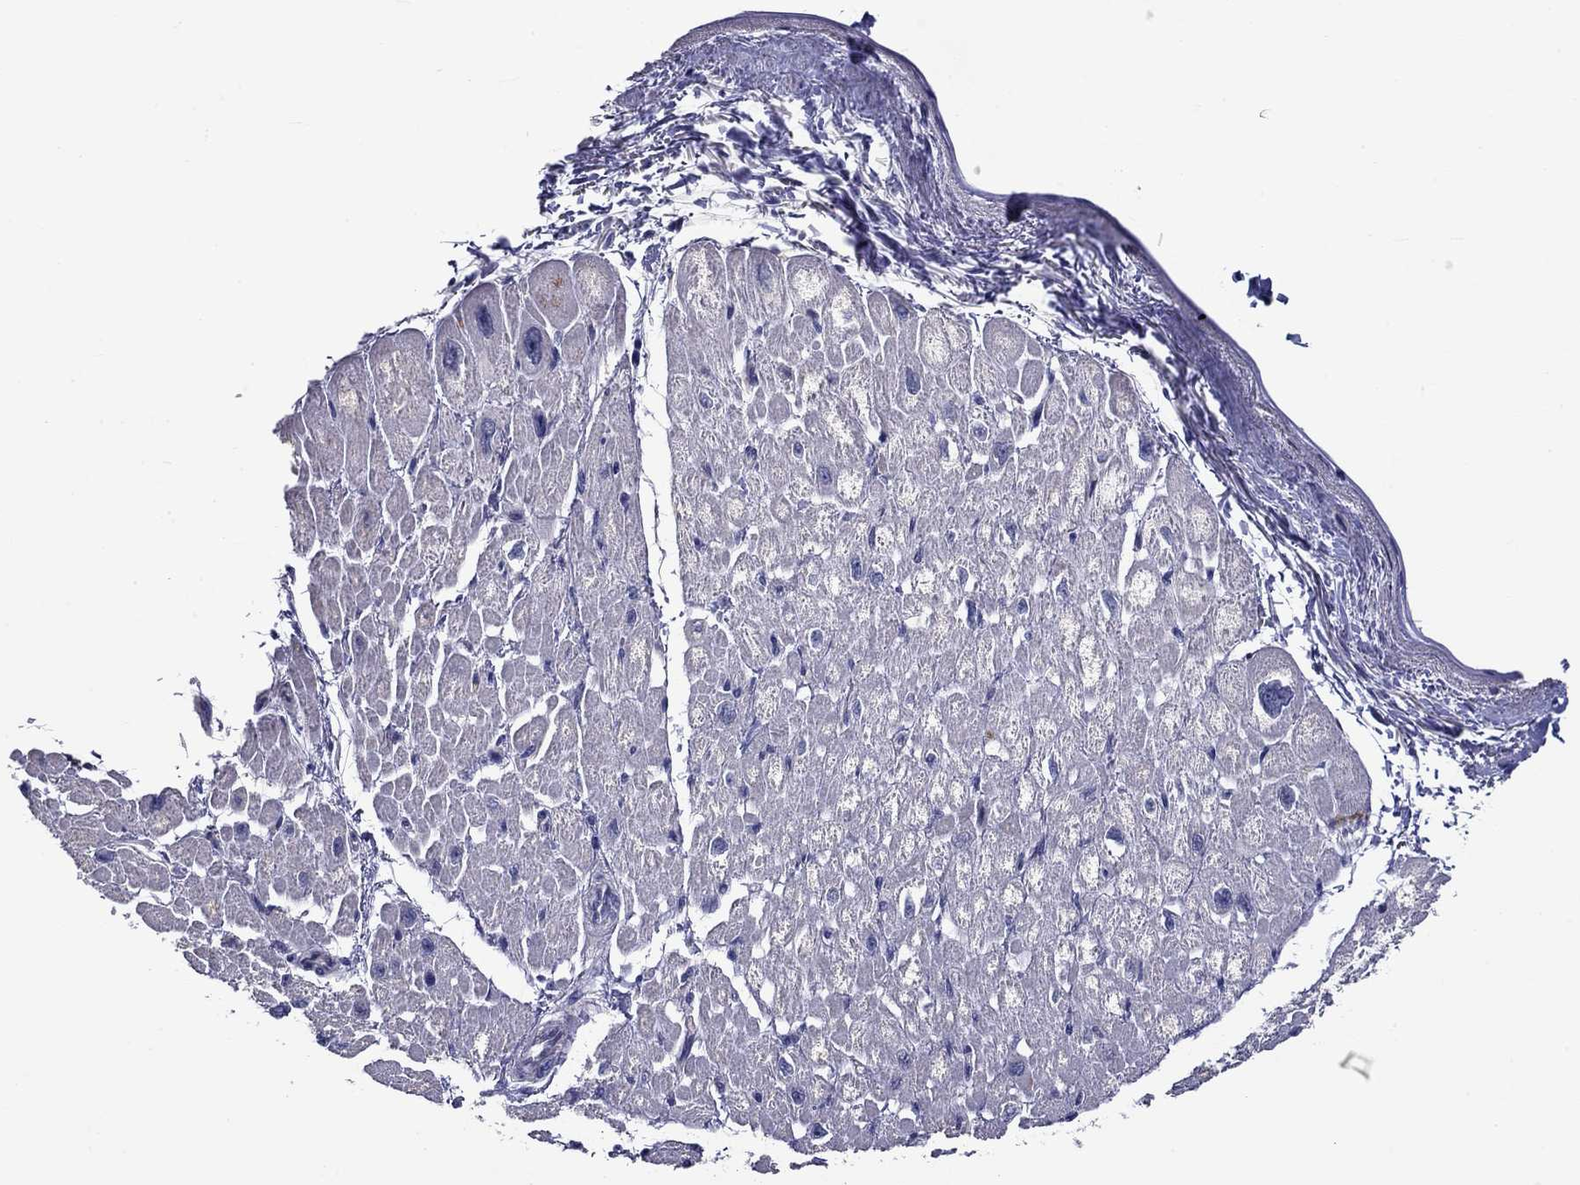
{"staining": {"intensity": "negative", "quantity": "none", "location": "none"}, "tissue": "heart muscle", "cell_type": "Cardiomyocytes", "image_type": "normal", "snomed": [{"axis": "morphology", "description": "Normal tissue, NOS"}, {"axis": "topography", "description": "Heart"}], "caption": "Heart muscle stained for a protein using IHC reveals no expression cardiomyocytes.", "gene": "CNDP1", "patient": {"sex": "male", "age": 66}}